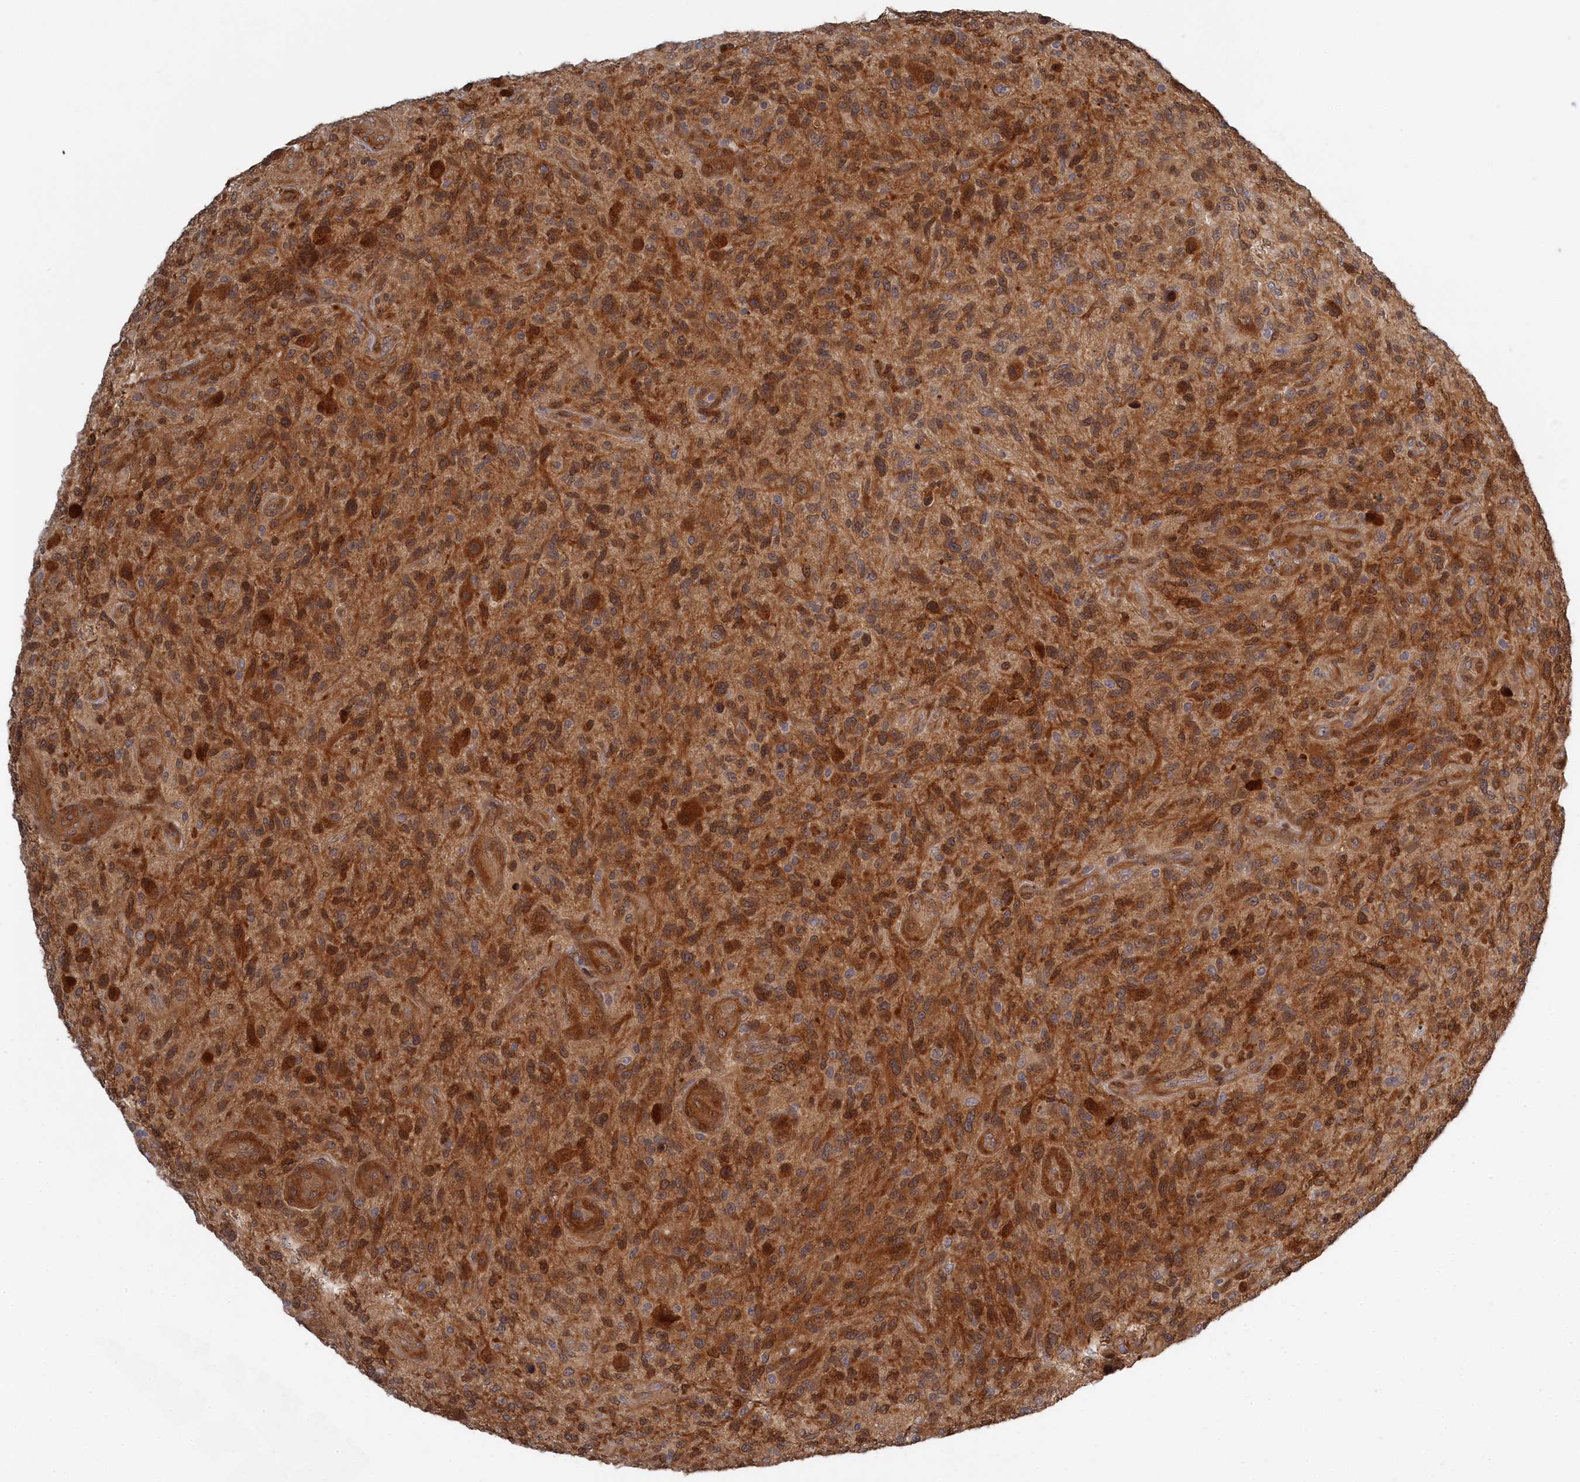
{"staining": {"intensity": "moderate", "quantity": ">75%", "location": "cytoplasmic/membranous,nuclear"}, "tissue": "glioma", "cell_type": "Tumor cells", "image_type": "cancer", "snomed": [{"axis": "morphology", "description": "Glioma, malignant, High grade"}, {"axis": "topography", "description": "Brain"}], "caption": "A histopathology image of glioma stained for a protein reveals moderate cytoplasmic/membranous and nuclear brown staining in tumor cells.", "gene": "IRGQ", "patient": {"sex": "male", "age": 47}}